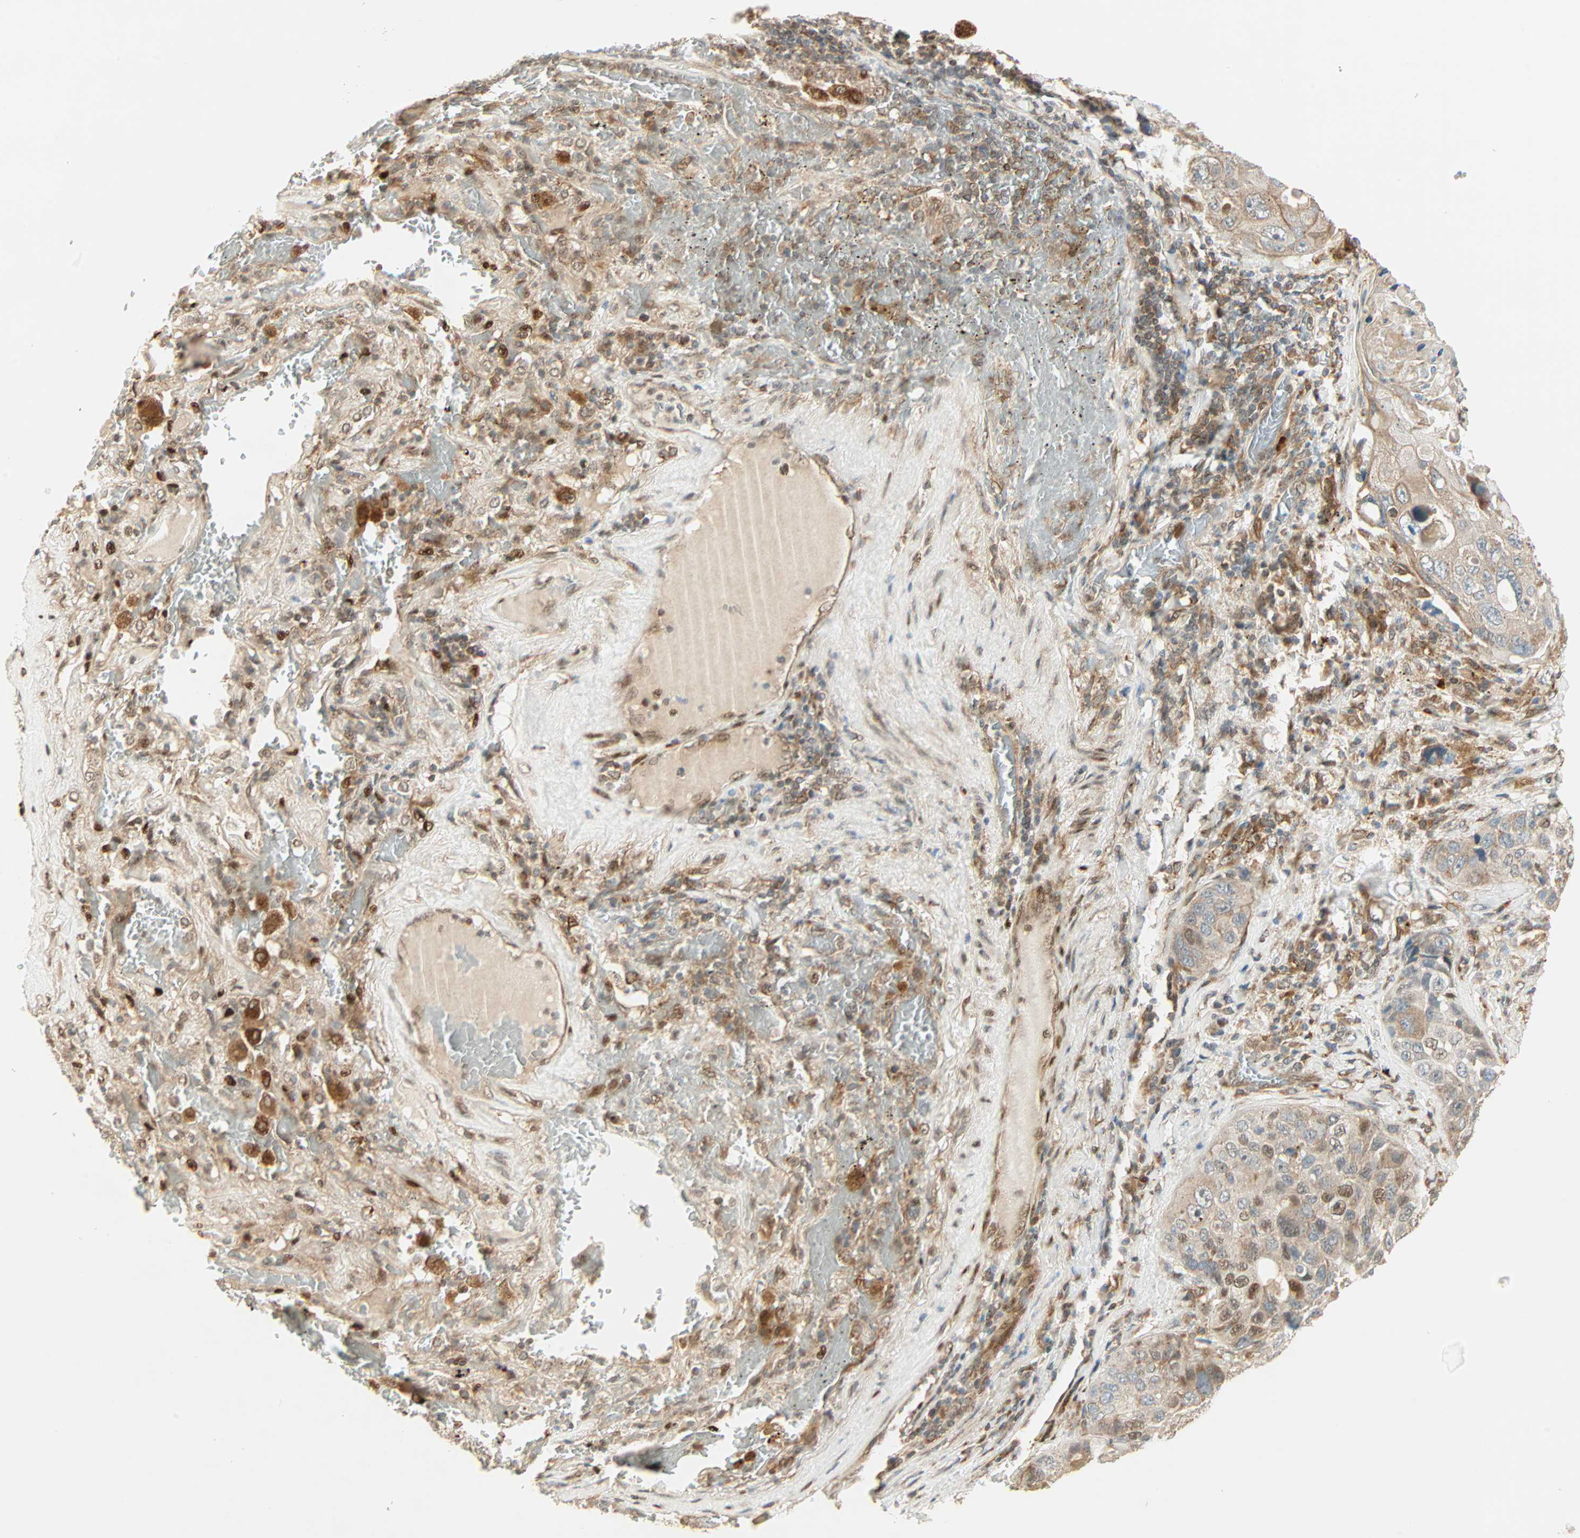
{"staining": {"intensity": "moderate", "quantity": ">75%", "location": "cytoplasmic/membranous,nuclear"}, "tissue": "lung cancer", "cell_type": "Tumor cells", "image_type": "cancer", "snomed": [{"axis": "morphology", "description": "Squamous cell carcinoma, NOS"}, {"axis": "topography", "description": "Lung"}], "caption": "A high-resolution histopathology image shows IHC staining of lung cancer (squamous cell carcinoma), which shows moderate cytoplasmic/membranous and nuclear expression in about >75% of tumor cells.", "gene": "PNPLA6", "patient": {"sex": "male", "age": 57}}